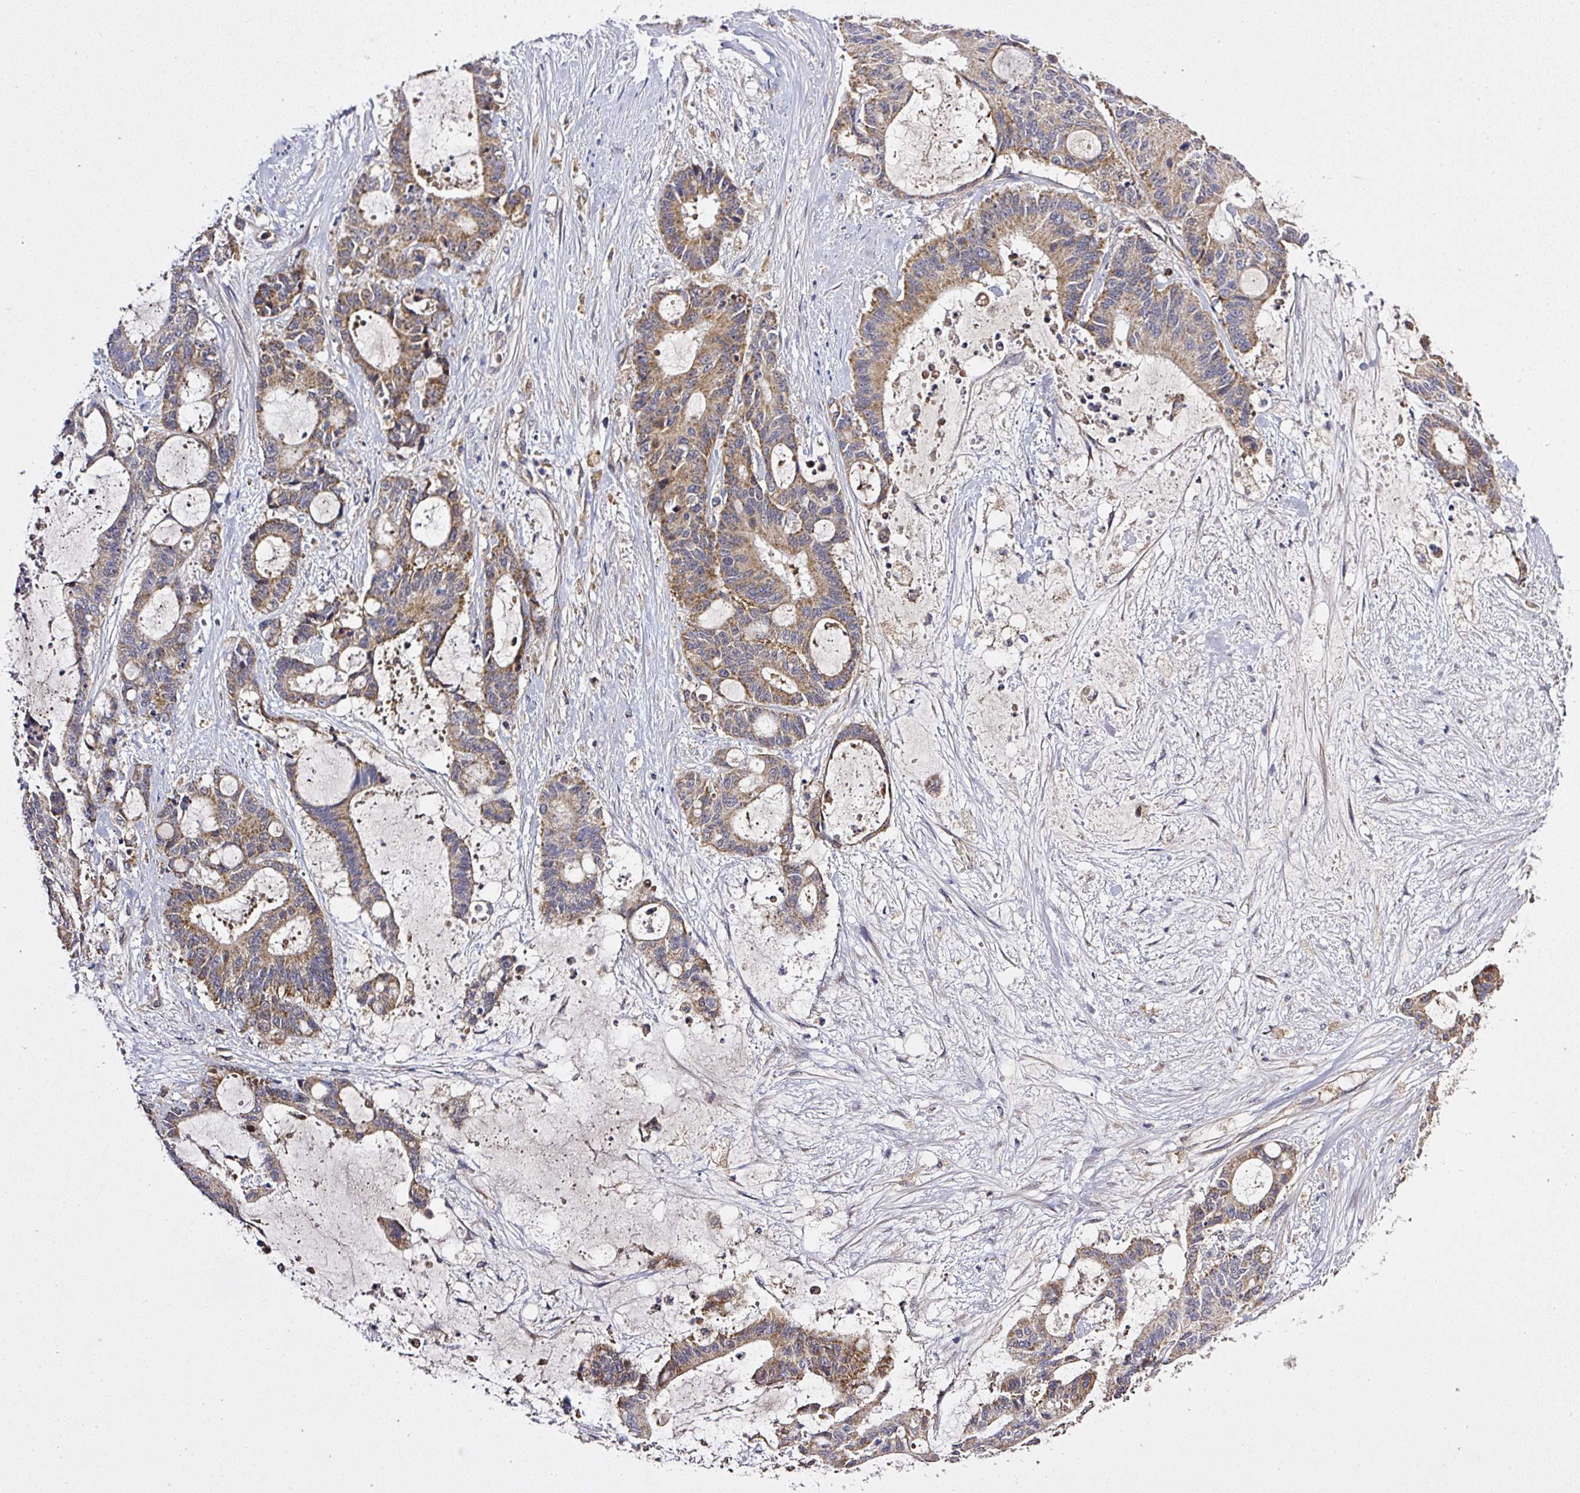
{"staining": {"intensity": "moderate", "quantity": ">75%", "location": "cytoplasmic/membranous"}, "tissue": "liver cancer", "cell_type": "Tumor cells", "image_type": "cancer", "snomed": [{"axis": "morphology", "description": "Normal tissue, NOS"}, {"axis": "morphology", "description": "Cholangiocarcinoma"}, {"axis": "topography", "description": "Liver"}, {"axis": "topography", "description": "Peripheral nerve tissue"}], "caption": "A medium amount of moderate cytoplasmic/membranous positivity is identified in approximately >75% of tumor cells in liver cancer (cholangiocarcinoma) tissue.", "gene": "ZNF513", "patient": {"sex": "female", "age": 73}}